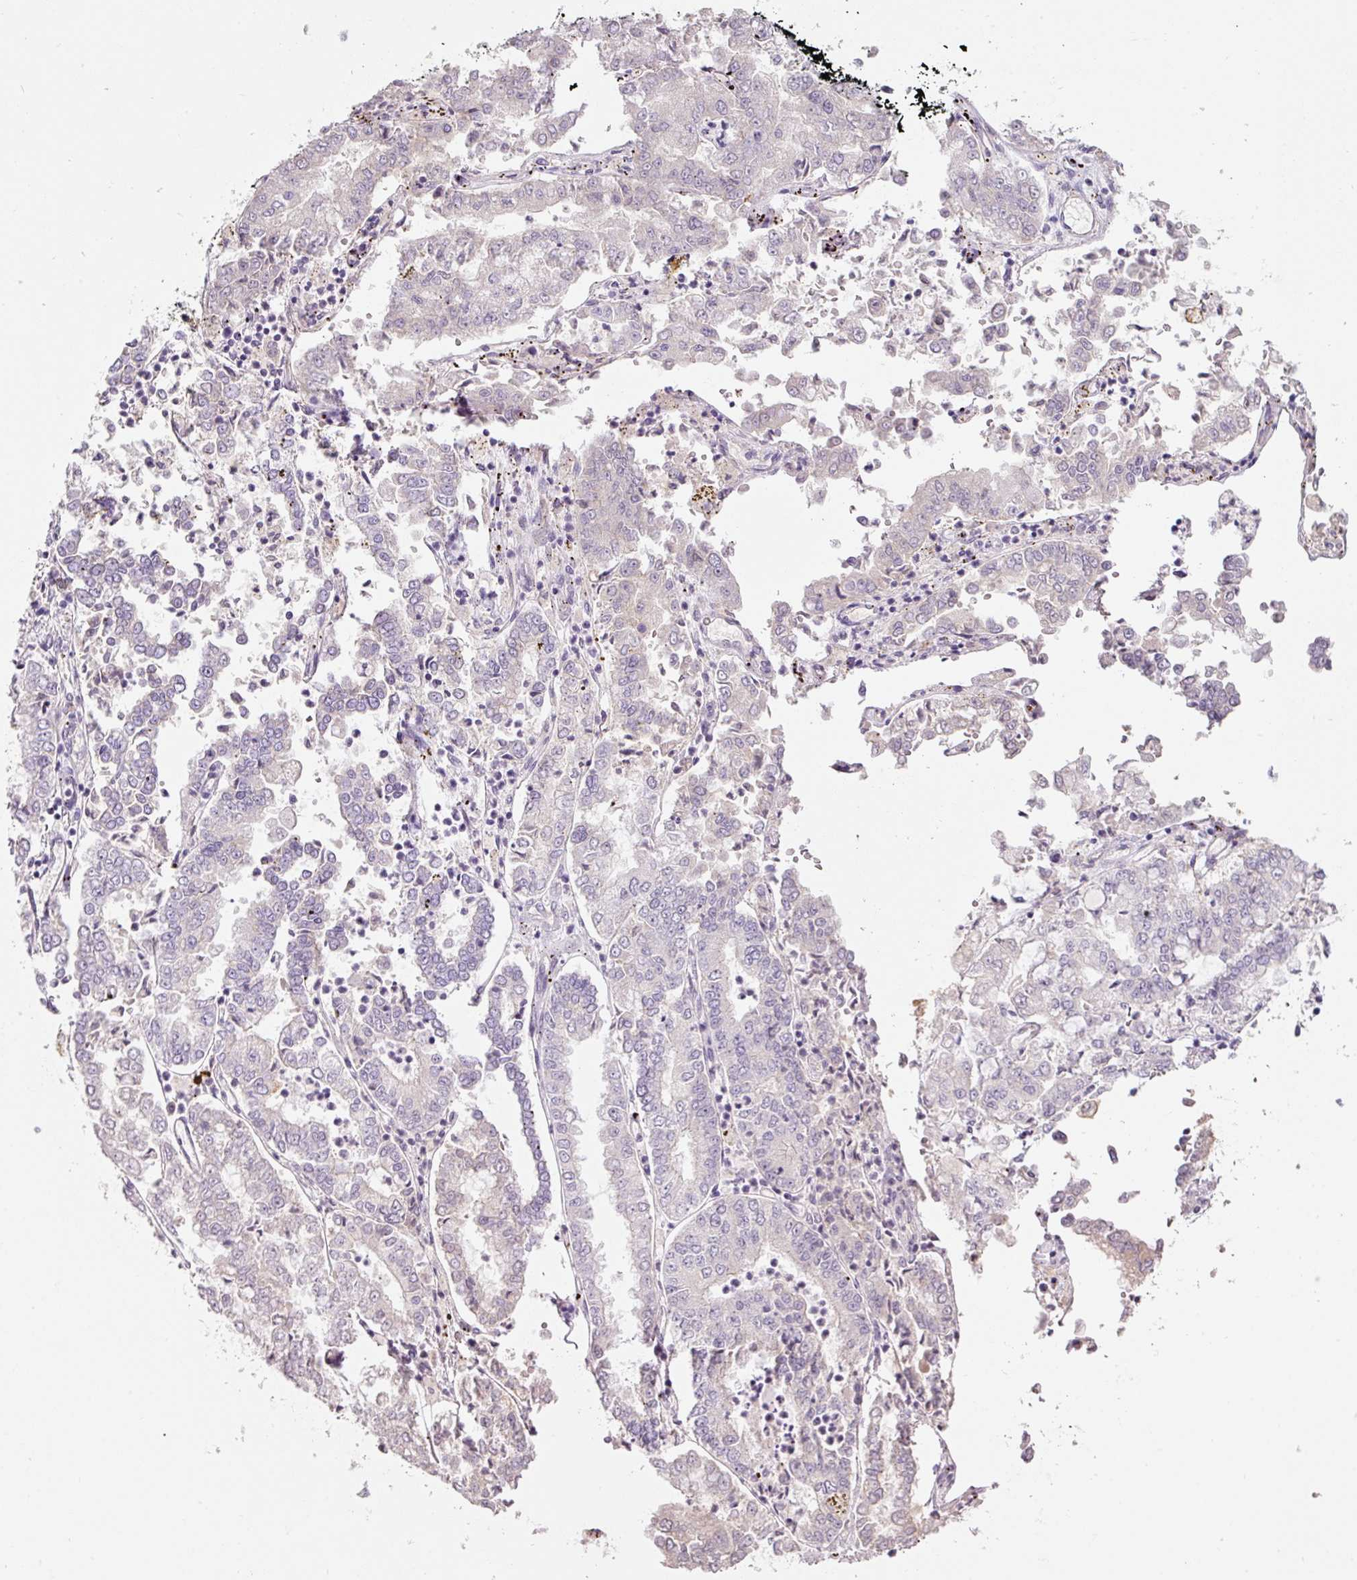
{"staining": {"intensity": "negative", "quantity": "none", "location": "none"}, "tissue": "stomach cancer", "cell_type": "Tumor cells", "image_type": "cancer", "snomed": [{"axis": "morphology", "description": "Adenocarcinoma, NOS"}, {"axis": "topography", "description": "Stomach"}], "caption": "Adenocarcinoma (stomach) was stained to show a protein in brown. There is no significant staining in tumor cells.", "gene": "TMEM37", "patient": {"sex": "male", "age": 76}}